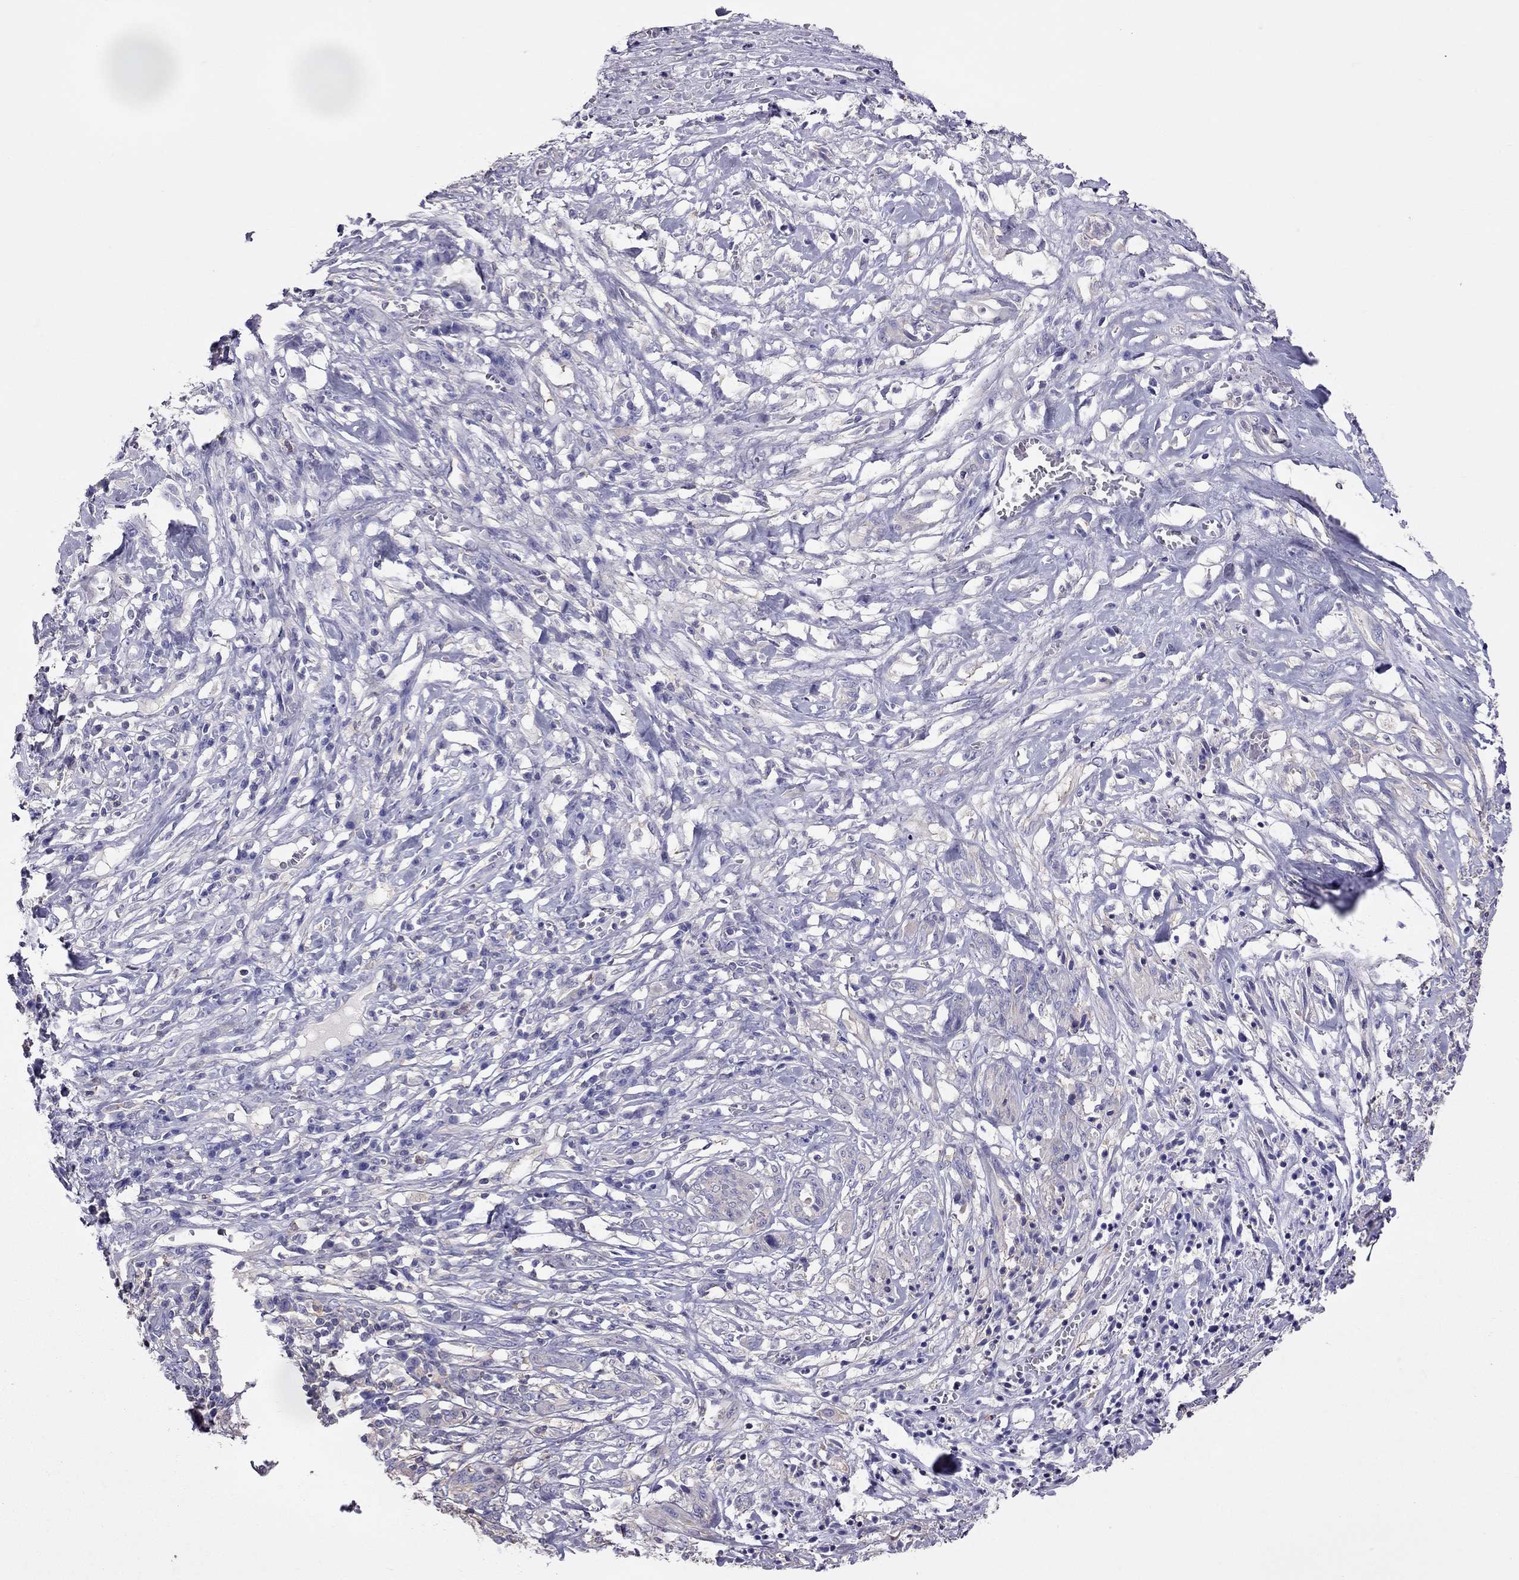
{"staining": {"intensity": "negative", "quantity": "none", "location": "none"}, "tissue": "melanoma", "cell_type": "Tumor cells", "image_type": "cancer", "snomed": [{"axis": "morphology", "description": "Malignant melanoma, NOS"}, {"axis": "topography", "description": "Skin"}], "caption": "IHC of malignant melanoma displays no staining in tumor cells. (Stains: DAB immunohistochemistry (IHC) with hematoxylin counter stain, Microscopy: brightfield microscopy at high magnification).", "gene": "TEX22", "patient": {"sex": "female", "age": 91}}